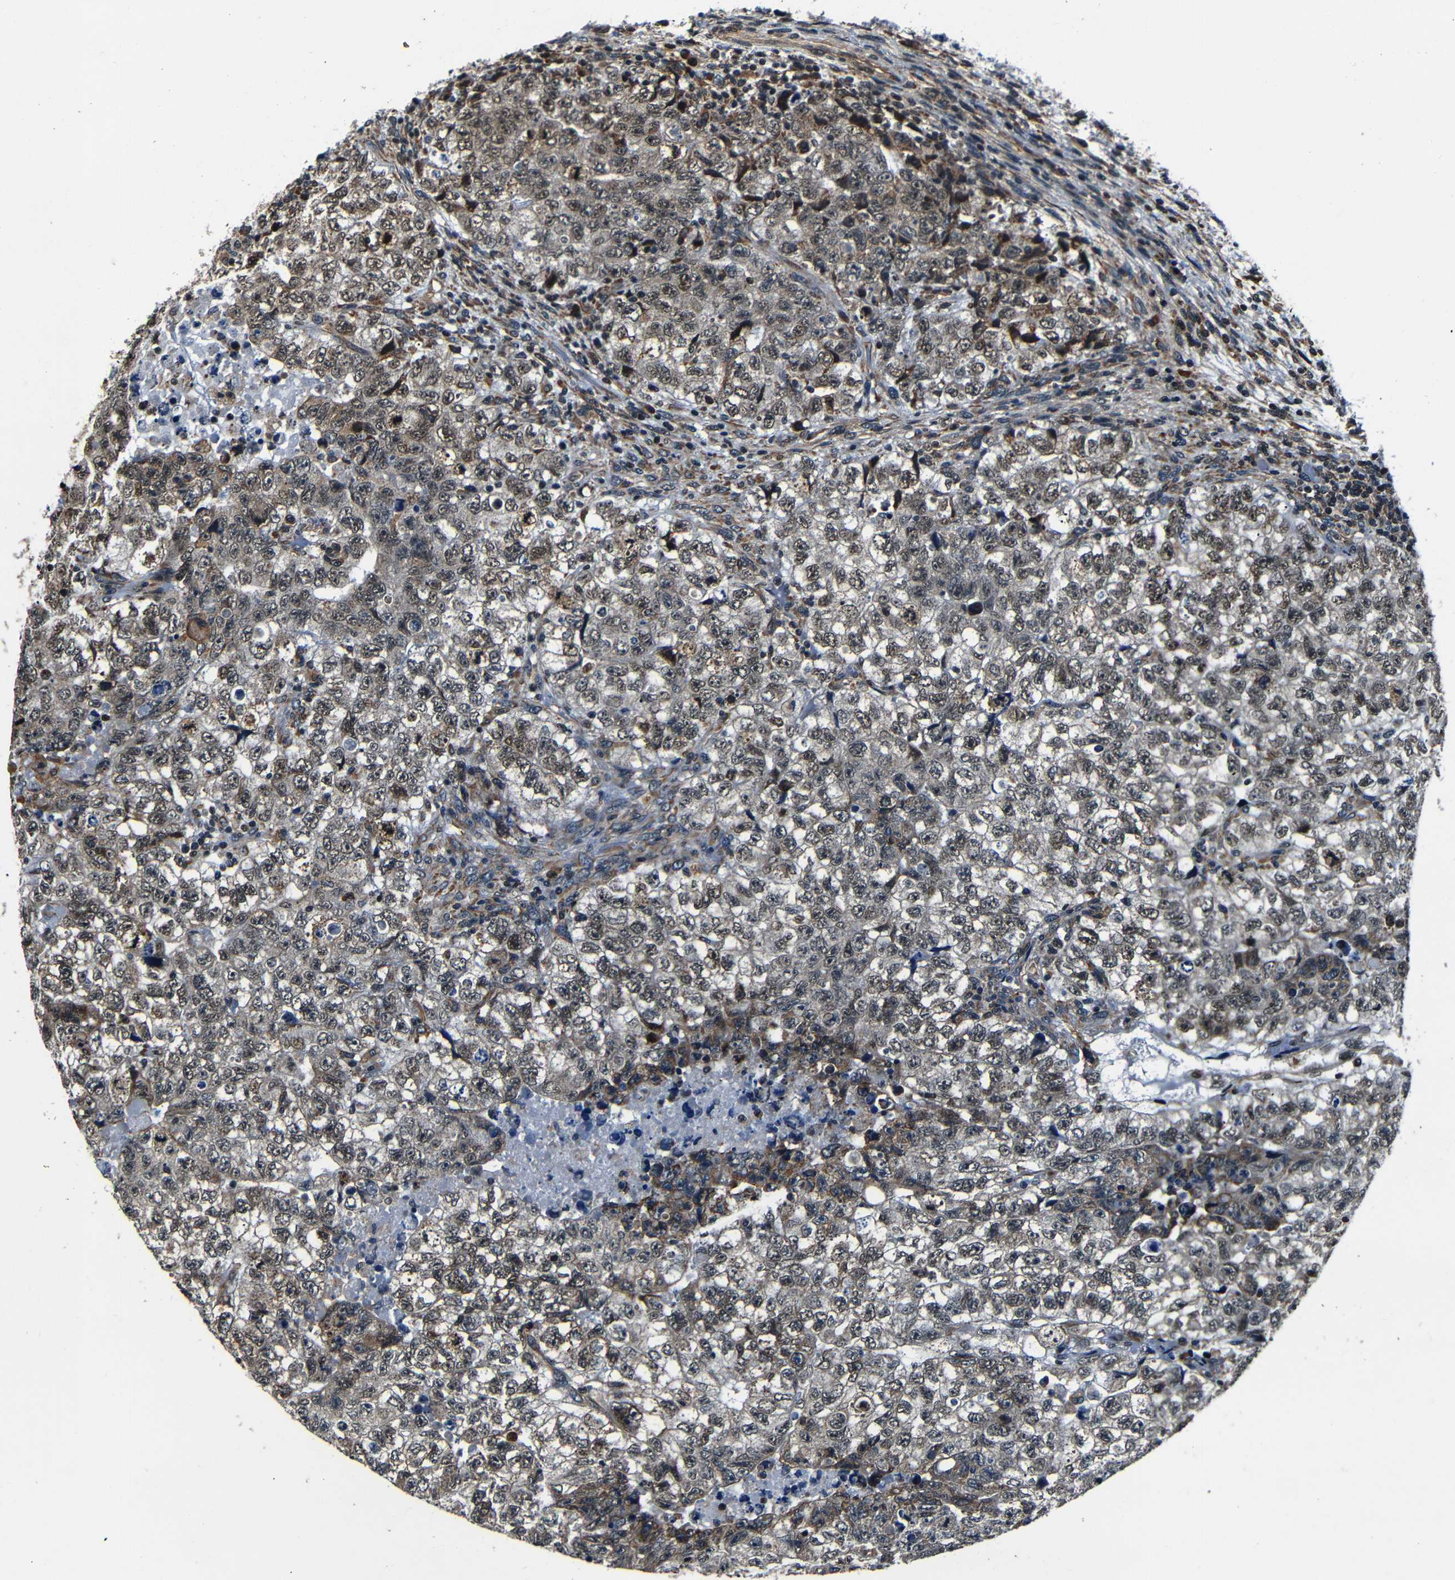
{"staining": {"intensity": "weak", "quantity": ">75%", "location": "cytoplasmic/membranous,nuclear"}, "tissue": "testis cancer", "cell_type": "Tumor cells", "image_type": "cancer", "snomed": [{"axis": "morphology", "description": "Carcinoma, Embryonal, NOS"}, {"axis": "topography", "description": "Testis"}], "caption": "The image reveals immunohistochemical staining of embryonal carcinoma (testis). There is weak cytoplasmic/membranous and nuclear staining is appreciated in approximately >75% of tumor cells. Immunohistochemistry stains the protein in brown and the nuclei are stained blue.", "gene": "NCBP3", "patient": {"sex": "male", "age": 36}}